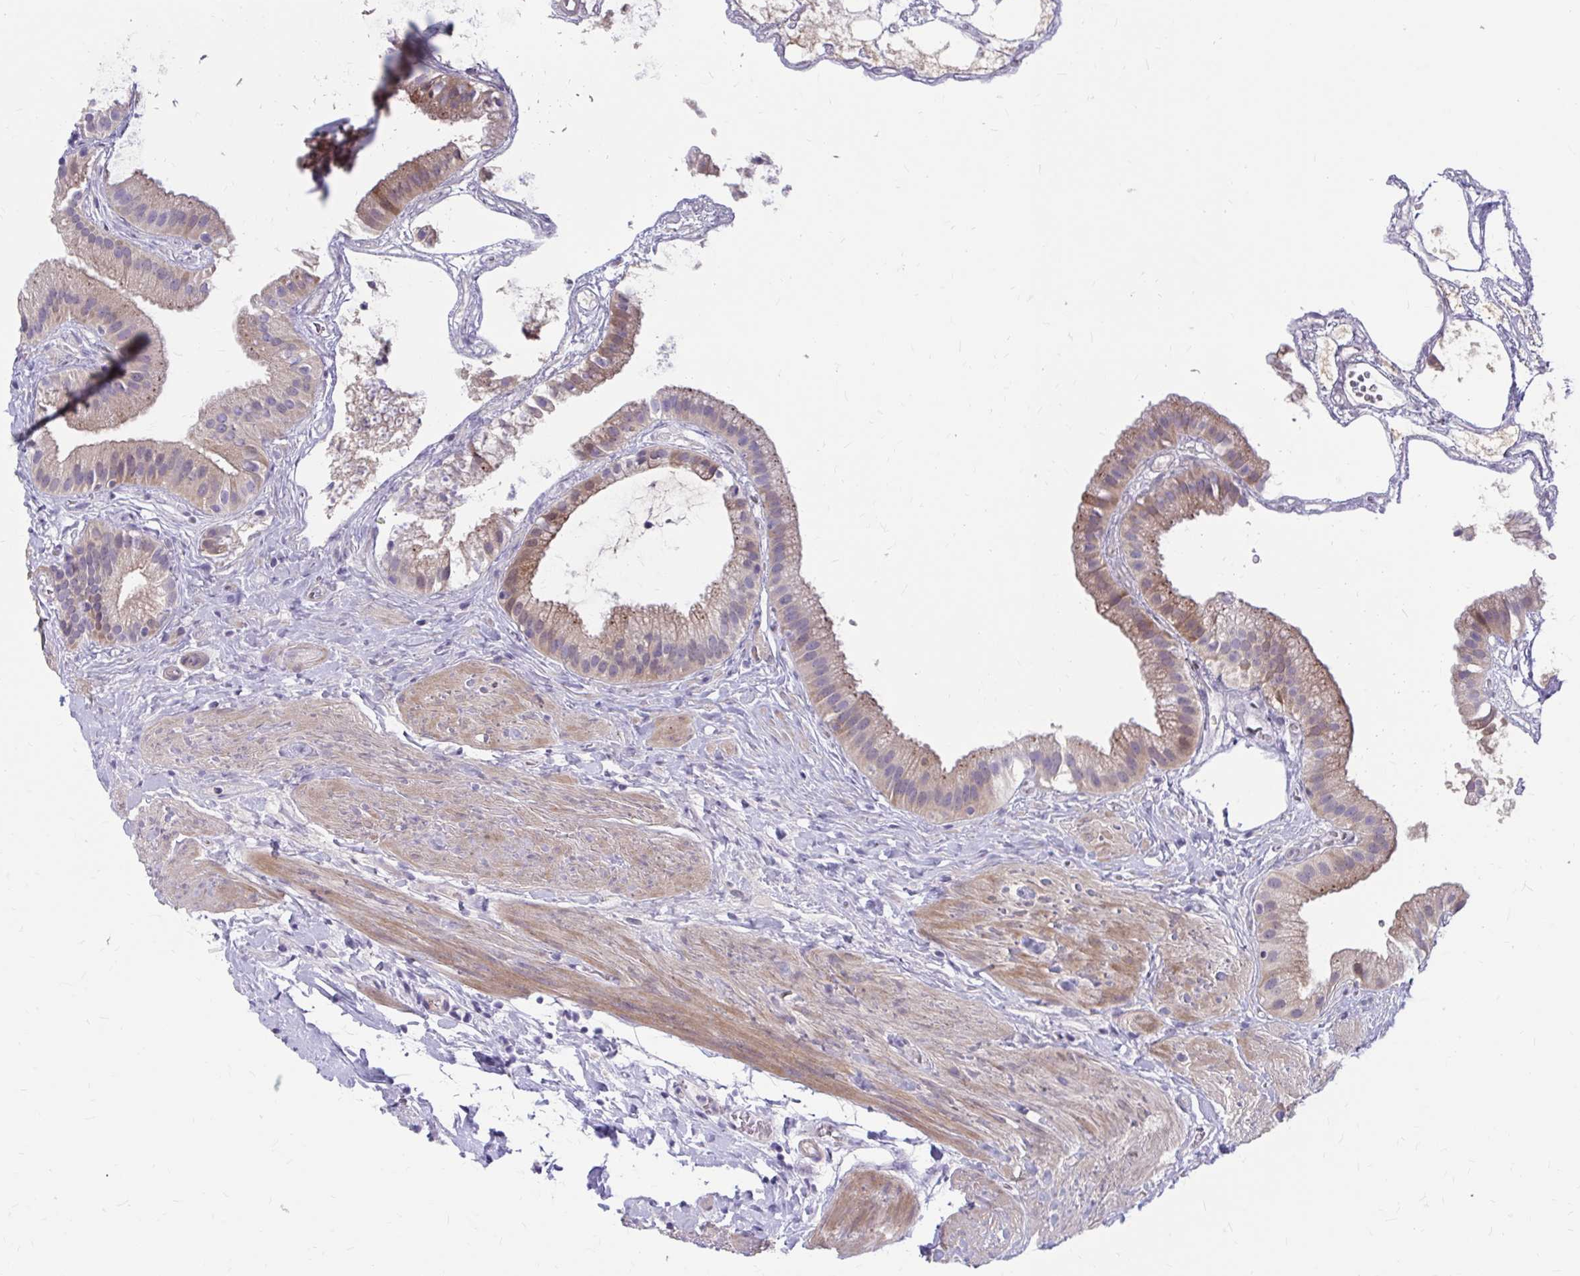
{"staining": {"intensity": "moderate", "quantity": "25%-75%", "location": "cytoplasmic/membranous"}, "tissue": "gallbladder", "cell_type": "Glandular cells", "image_type": "normal", "snomed": [{"axis": "morphology", "description": "Normal tissue, NOS"}, {"axis": "topography", "description": "Gallbladder"}], "caption": "The immunohistochemical stain labels moderate cytoplasmic/membranous positivity in glandular cells of normal gallbladder.", "gene": "GLYATL2", "patient": {"sex": "female", "age": 63}}